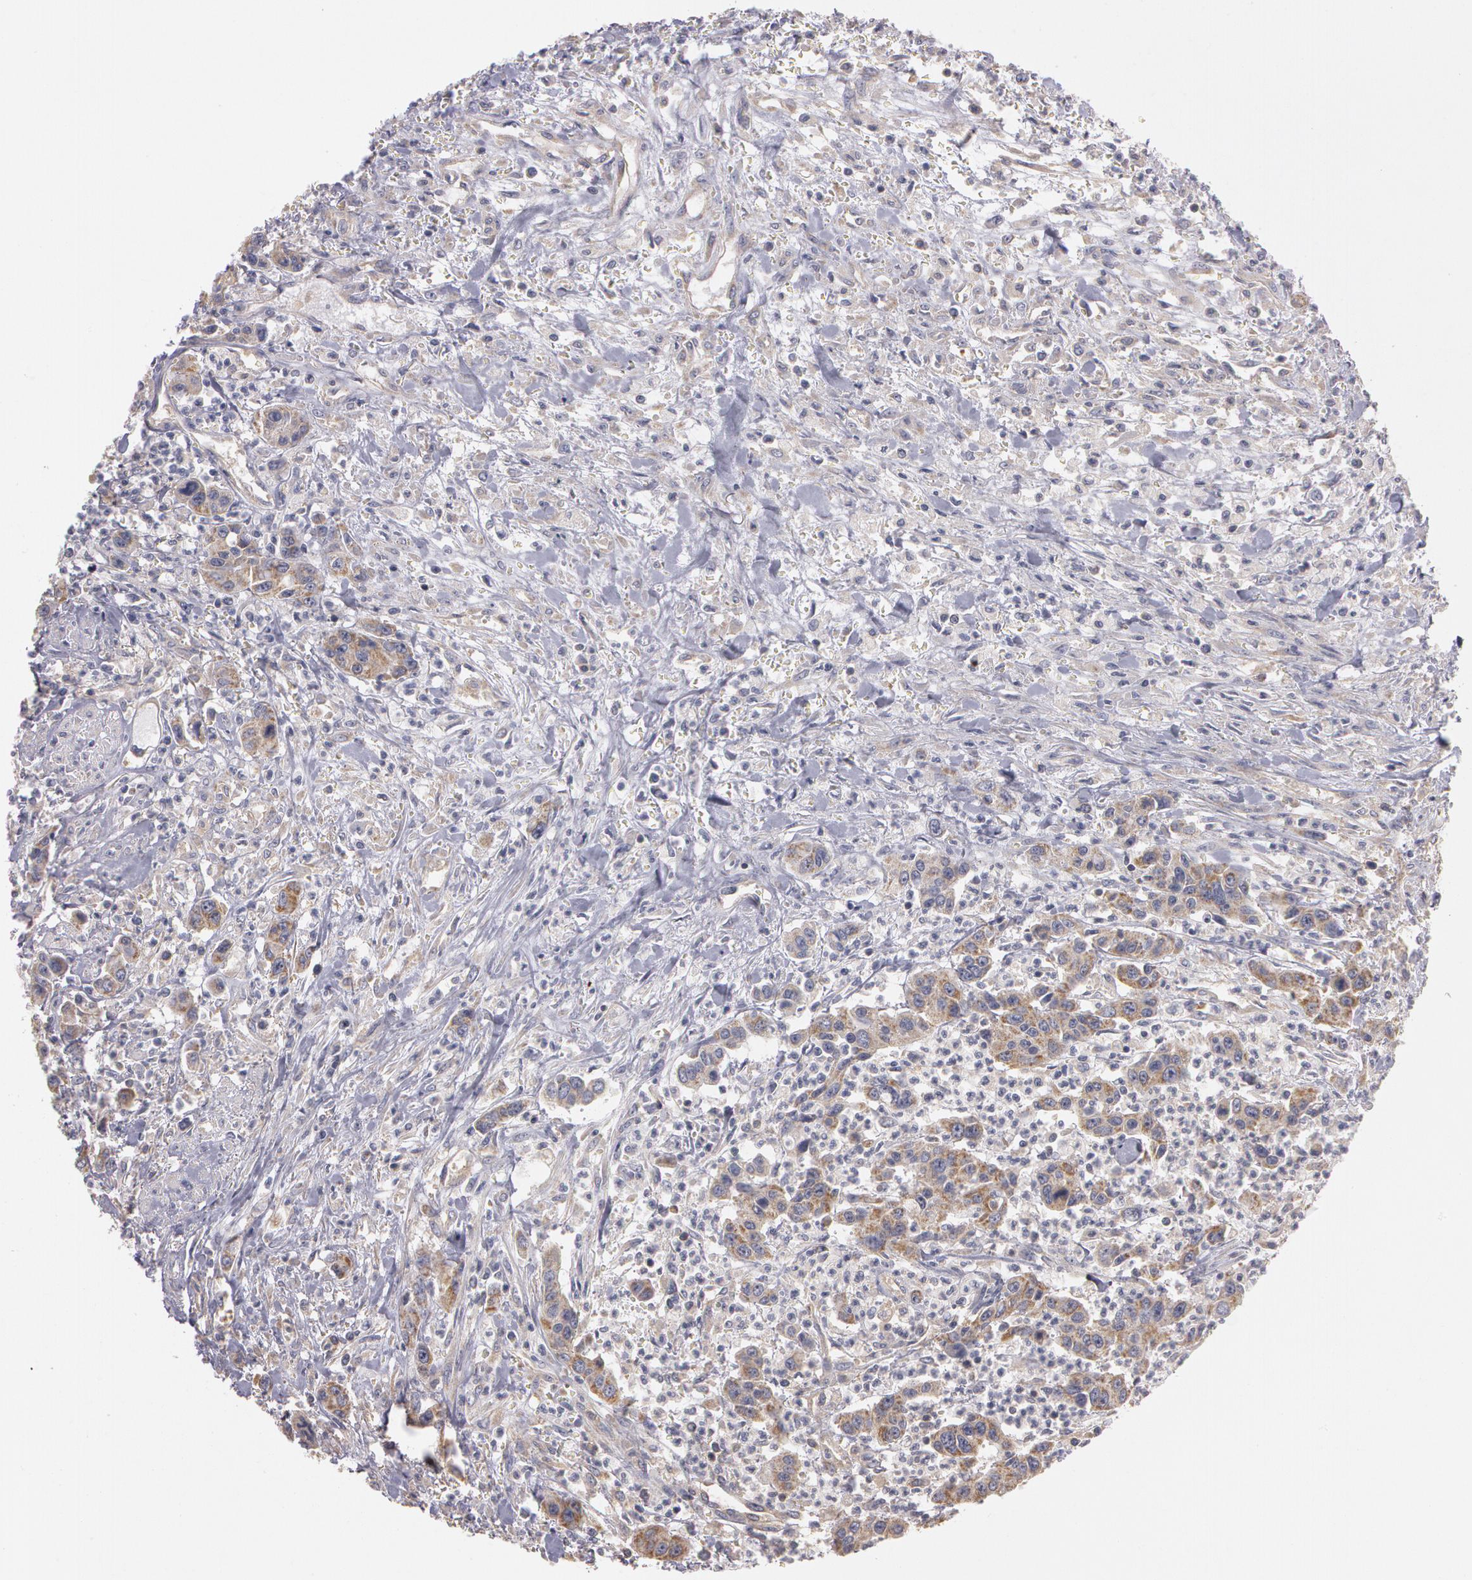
{"staining": {"intensity": "weak", "quantity": "25%-75%", "location": "cytoplasmic/membranous"}, "tissue": "urothelial cancer", "cell_type": "Tumor cells", "image_type": "cancer", "snomed": [{"axis": "morphology", "description": "Urothelial carcinoma, High grade"}, {"axis": "topography", "description": "Urinary bladder"}], "caption": "Urothelial carcinoma (high-grade) stained for a protein (brown) displays weak cytoplasmic/membranous positive staining in approximately 25%-75% of tumor cells.", "gene": "NEK9", "patient": {"sex": "male", "age": 86}}